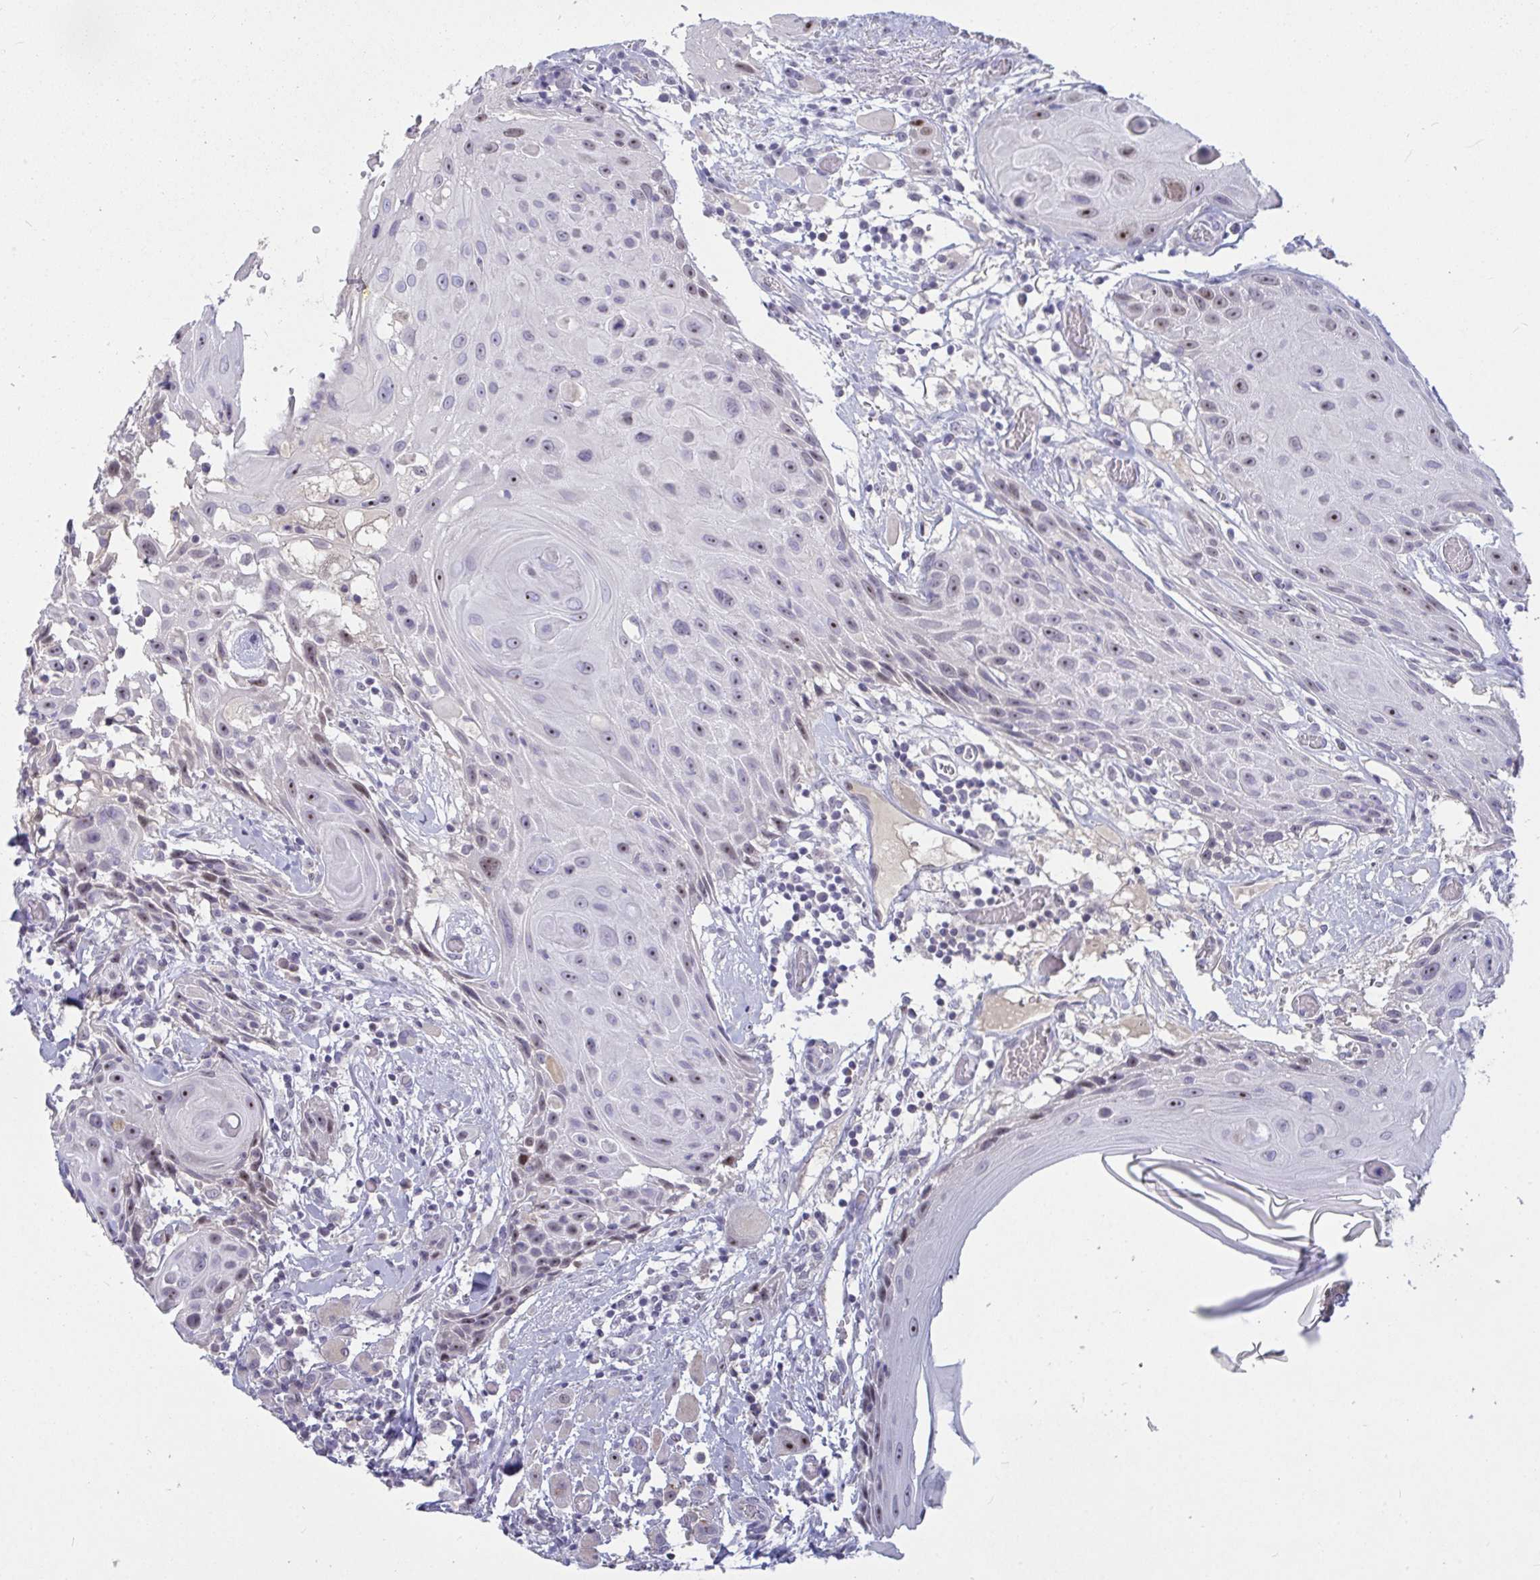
{"staining": {"intensity": "moderate", "quantity": "25%-75%", "location": "nuclear"}, "tissue": "head and neck cancer", "cell_type": "Tumor cells", "image_type": "cancer", "snomed": [{"axis": "morphology", "description": "Squamous cell carcinoma, NOS"}, {"axis": "topography", "description": "Oral tissue"}, {"axis": "topography", "description": "Head-Neck"}], "caption": "The micrograph reveals immunohistochemical staining of squamous cell carcinoma (head and neck). There is moderate nuclear expression is present in approximately 25%-75% of tumor cells. (DAB (3,3'-diaminobenzidine) IHC, brown staining for protein, blue staining for nuclei).", "gene": "MYC", "patient": {"sex": "male", "age": 49}}